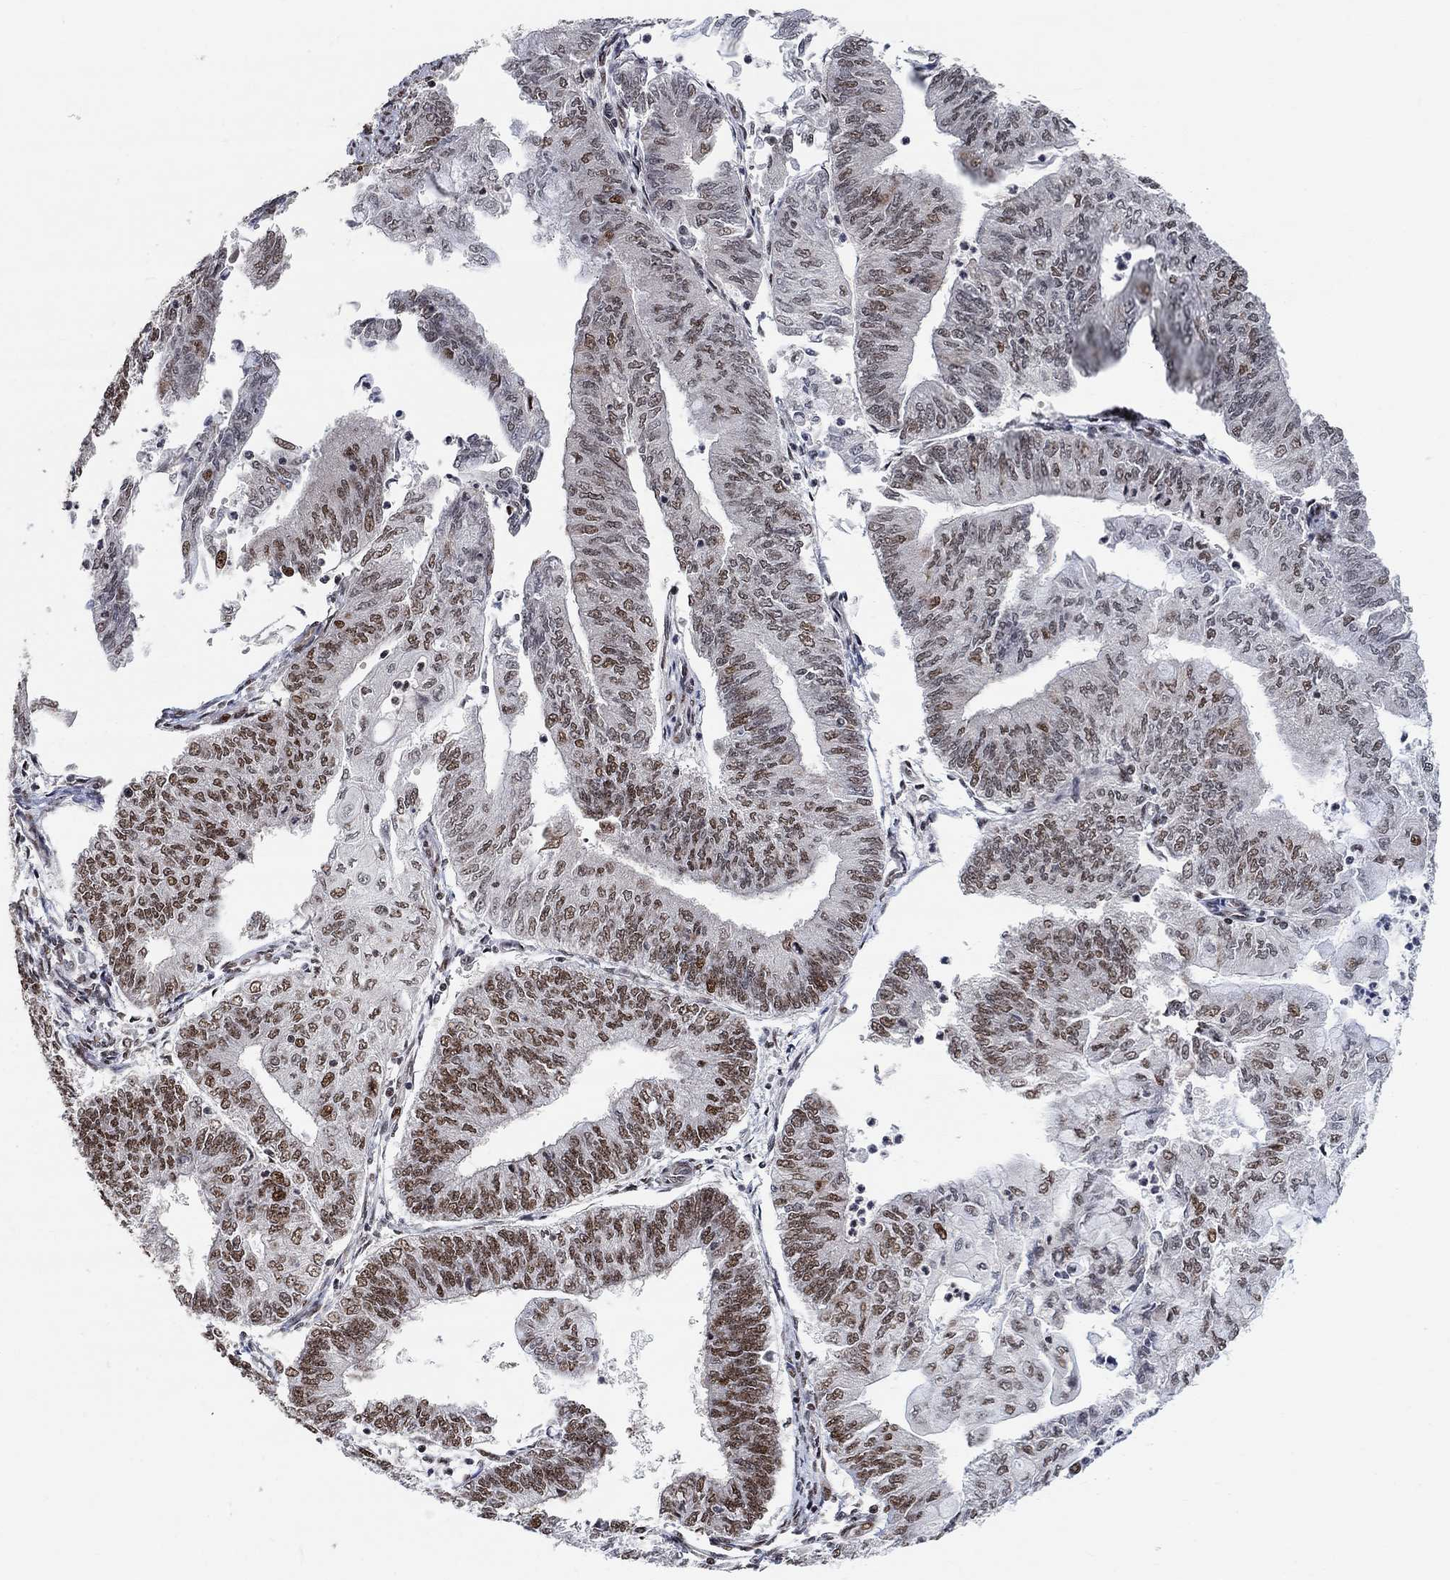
{"staining": {"intensity": "strong", "quantity": "25%-75%", "location": "nuclear"}, "tissue": "endometrial cancer", "cell_type": "Tumor cells", "image_type": "cancer", "snomed": [{"axis": "morphology", "description": "Adenocarcinoma, NOS"}, {"axis": "topography", "description": "Endometrium"}], "caption": "Immunohistochemical staining of adenocarcinoma (endometrial) reveals high levels of strong nuclear protein expression in approximately 25%-75% of tumor cells.", "gene": "E4F1", "patient": {"sex": "female", "age": 59}}